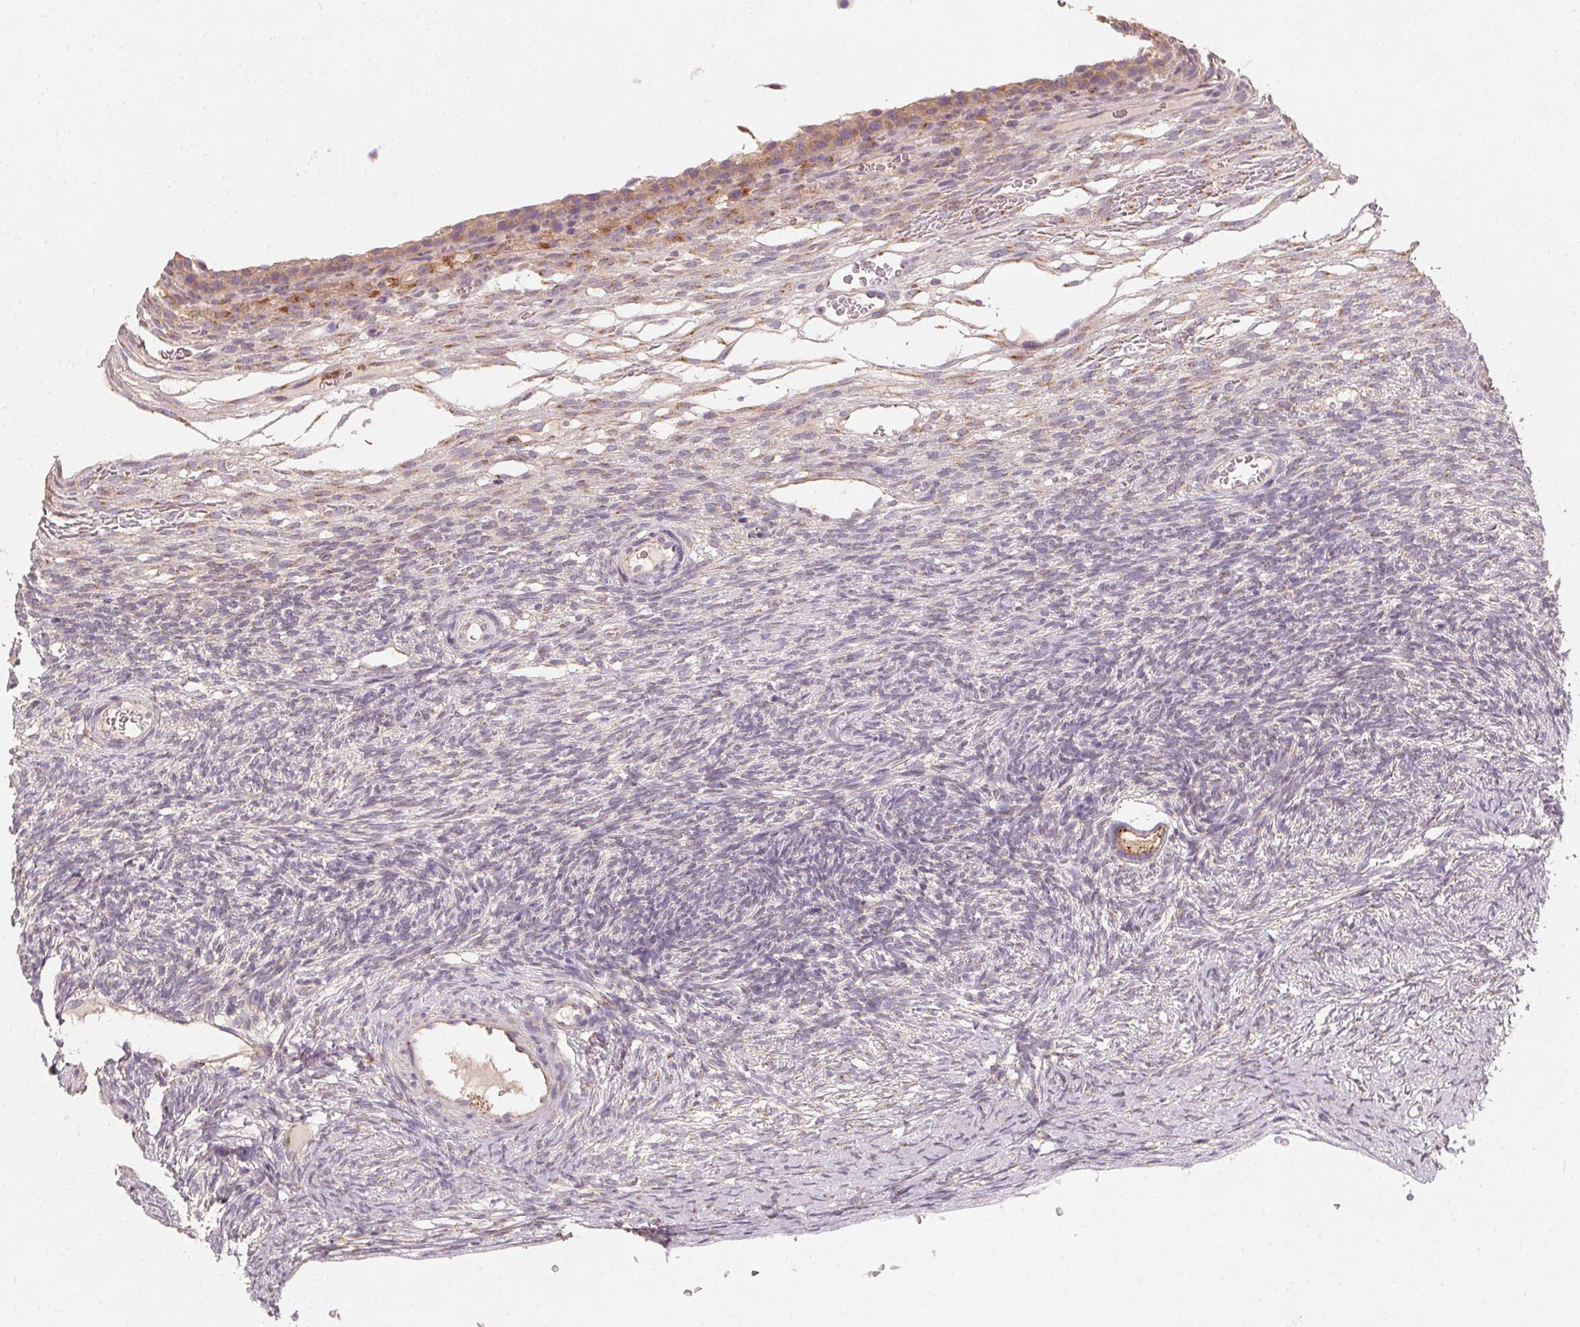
{"staining": {"intensity": "weak", "quantity": ">75%", "location": "cytoplasmic/membranous"}, "tissue": "ovary", "cell_type": "Follicle cells", "image_type": "normal", "snomed": [{"axis": "morphology", "description": "Normal tissue, NOS"}, {"axis": "topography", "description": "Ovary"}], "caption": "IHC image of benign ovary: ovary stained using IHC displays low levels of weak protein expression localized specifically in the cytoplasmic/membranous of follicle cells, appearing as a cytoplasmic/membranous brown color.", "gene": "AP1S1", "patient": {"sex": "female", "age": 34}}